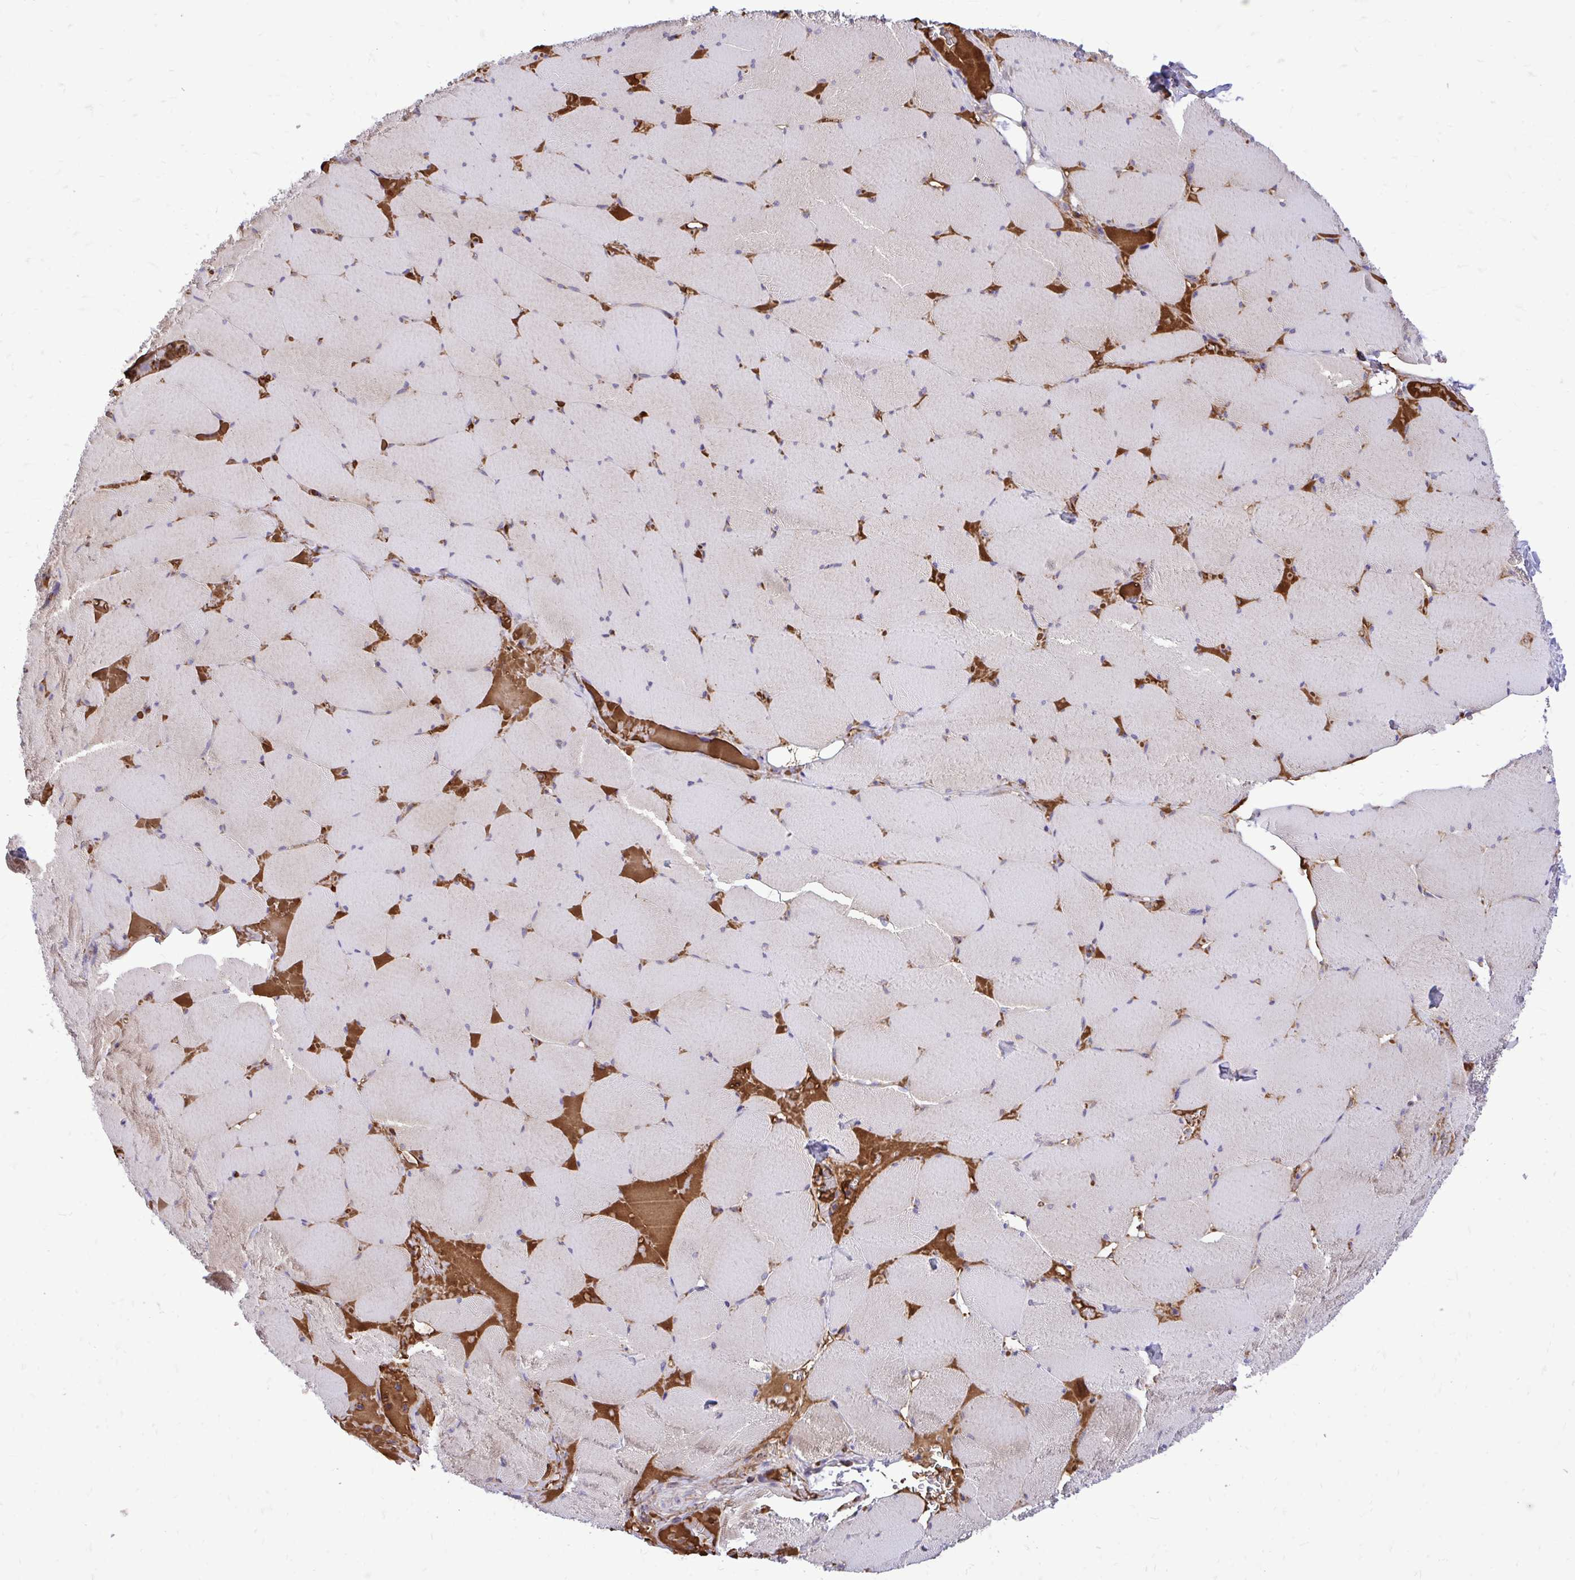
{"staining": {"intensity": "negative", "quantity": "none", "location": "none"}, "tissue": "skeletal muscle", "cell_type": "Myocytes", "image_type": "normal", "snomed": [{"axis": "morphology", "description": "Normal tissue, NOS"}, {"axis": "topography", "description": "Skeletal muscle"}, {"axis": "topography", "description": "Head-Neck"}], "caption": "Immunohistochemical staining of normal skeletal muscle exhibits no significant expression in myocytes.", "gene": "ATP13A2", "patient": {"sex": "male", "age": 66}}